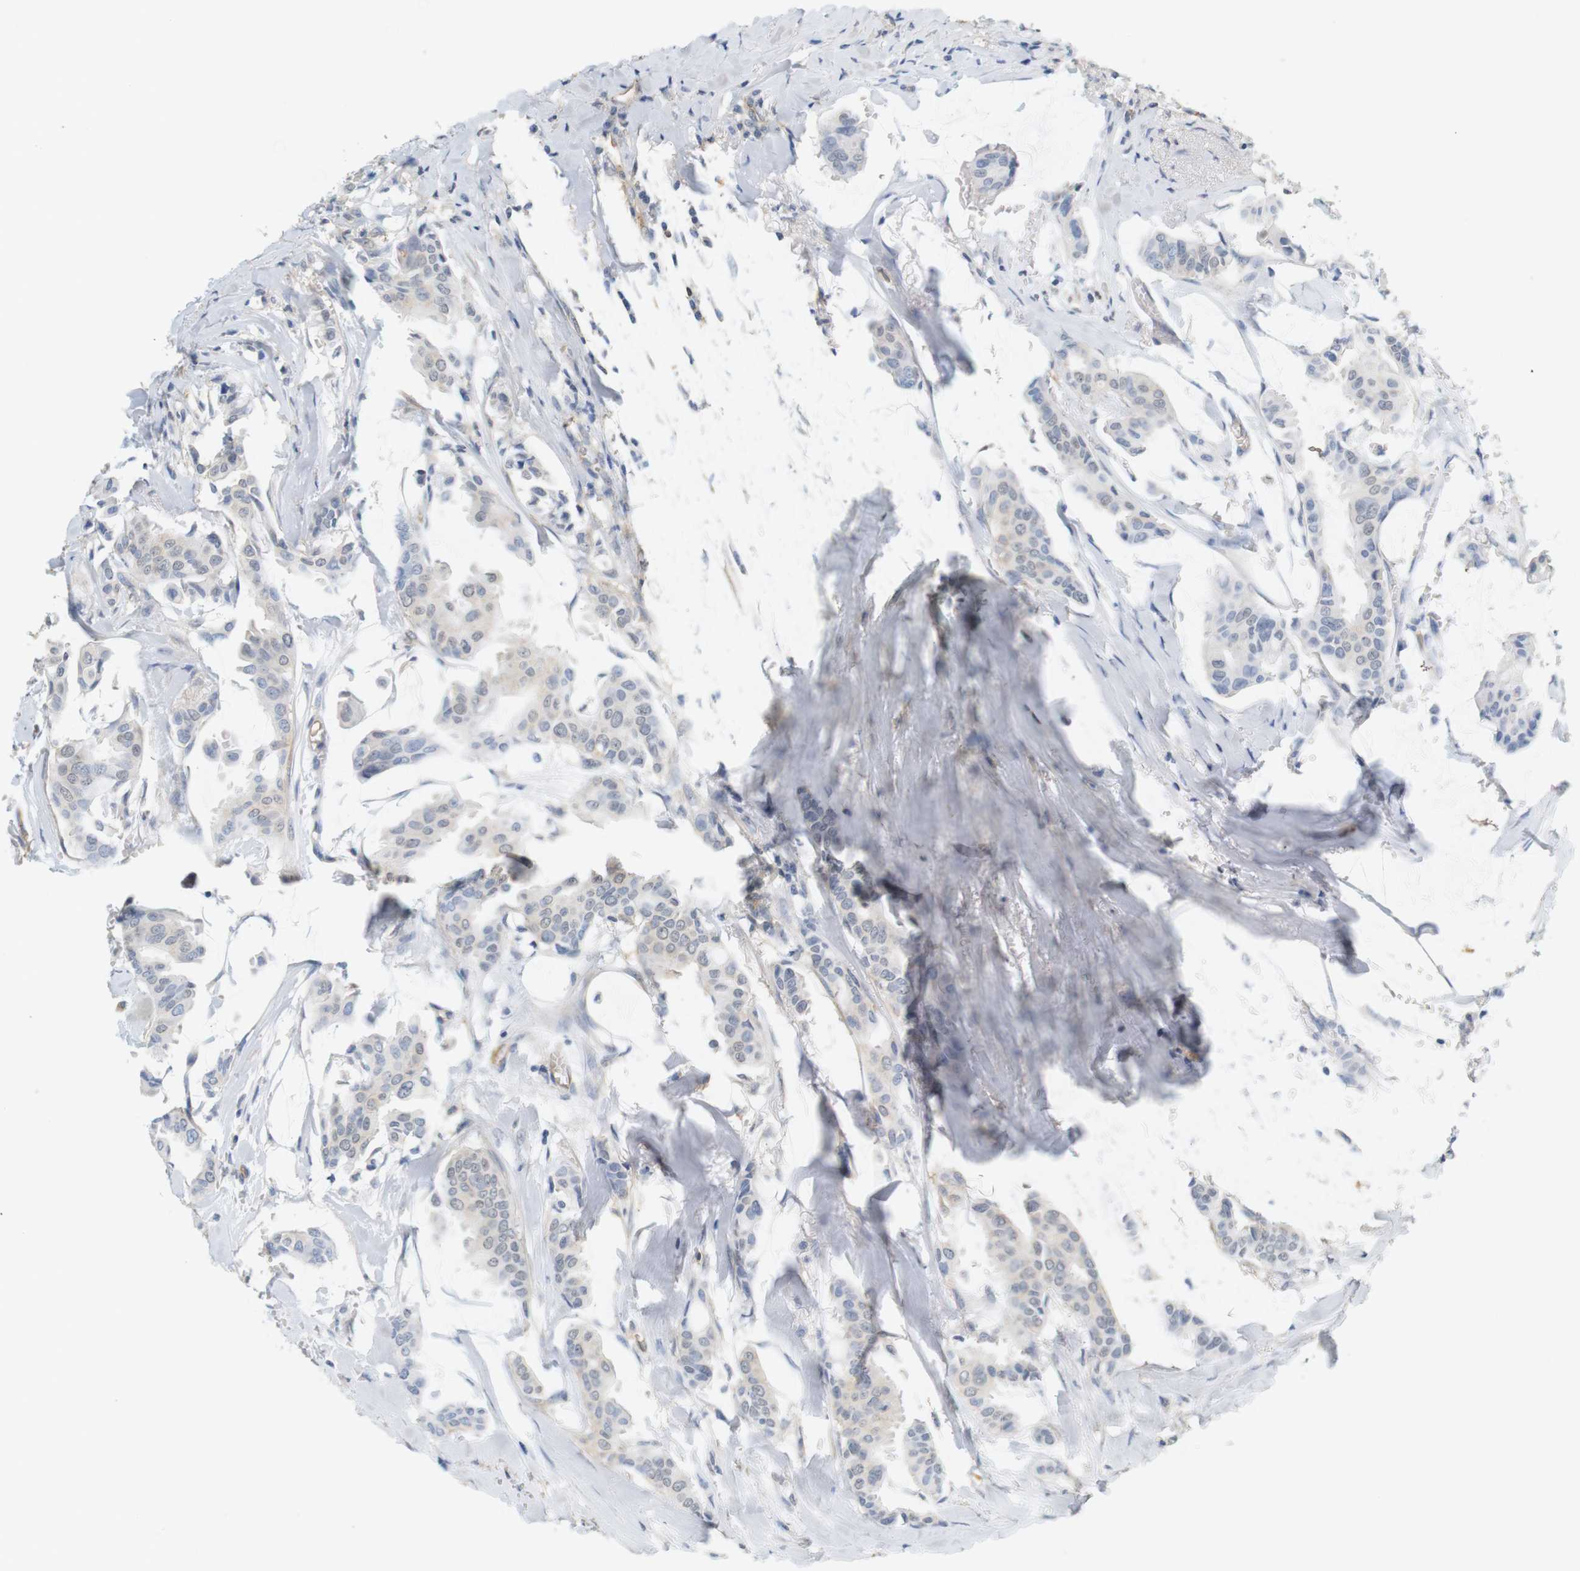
{"staining": {"intensity": "negative", "quantity": "none", "location": "none"}, "tissue": "head and neck cancer", "cell_type": "Tumor cells", "image_type": "cancer", "snomed": [{"axis": "morphology", "description": "Adenocarcinoma, NOS"}, {"axis": "topography", "description": "Salivary gland"}, {"axis": "topography", "description": "Head-Neck"}], "caption": "Immunohistochemistry micrograph of human head and neck cancer stained for a protein (brown), which exhibits no positivity in tumor cells.", "gene": "OSR1", "patient": {"sex": "female", "age": 59}}